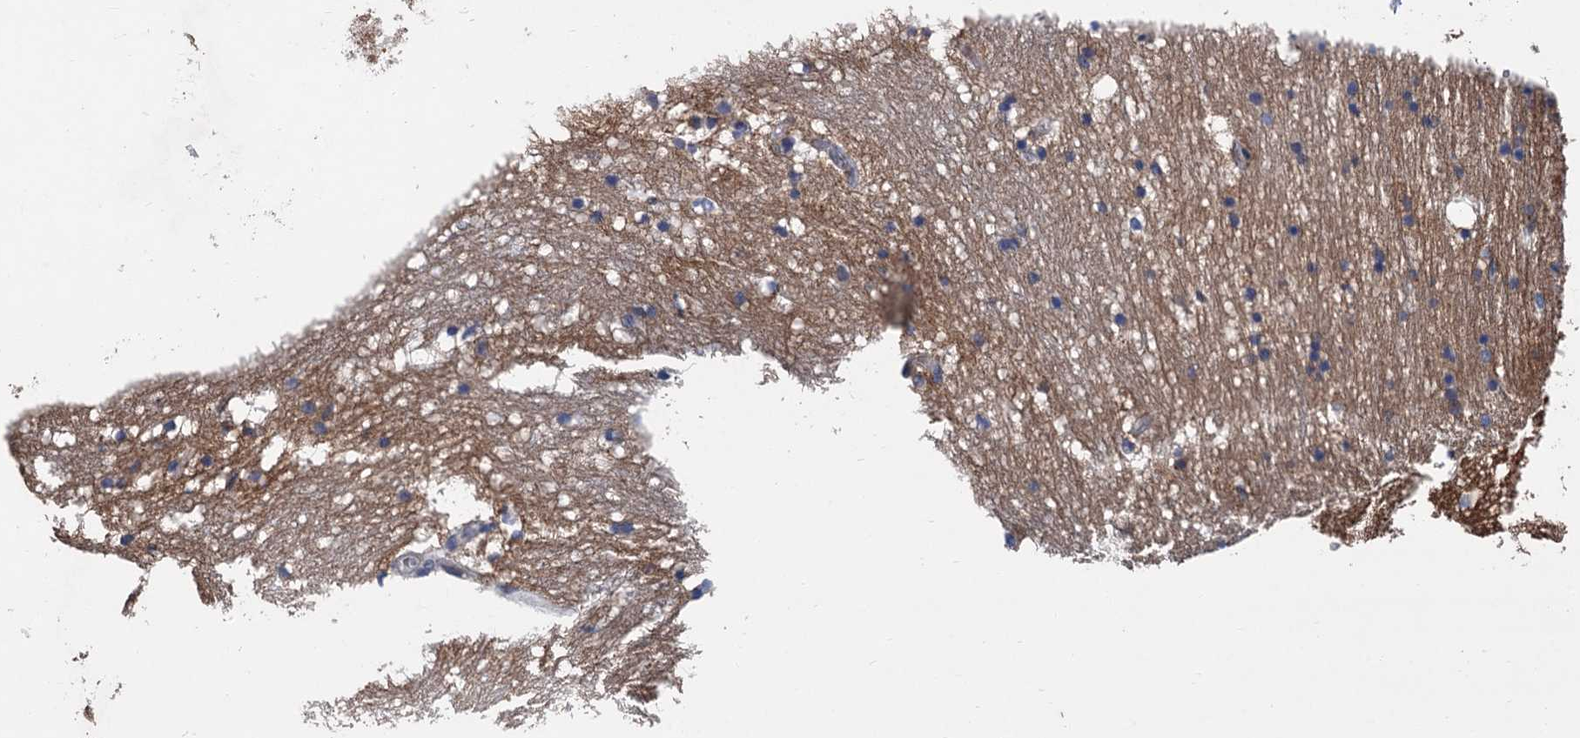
{"staining": {"intensity": "negative", "quantity": "none", "location": "none"}, "tissue": "hippocampus", "cell_type": "Glial cells", "image_type": "normal", "snomed": [{"axis": "morphology", "description": "Normal tissue, NOS"}, {"axis": "topography", "description": "Hippocampus"}], "caption": "A high-resolution micrograph shows immunohistochemistry staining of unremarkable hippocampus, which reveals no significant staining in glial cells.", "gene": "TRAF7", "patient": {"sex": "female", "age": 52}}